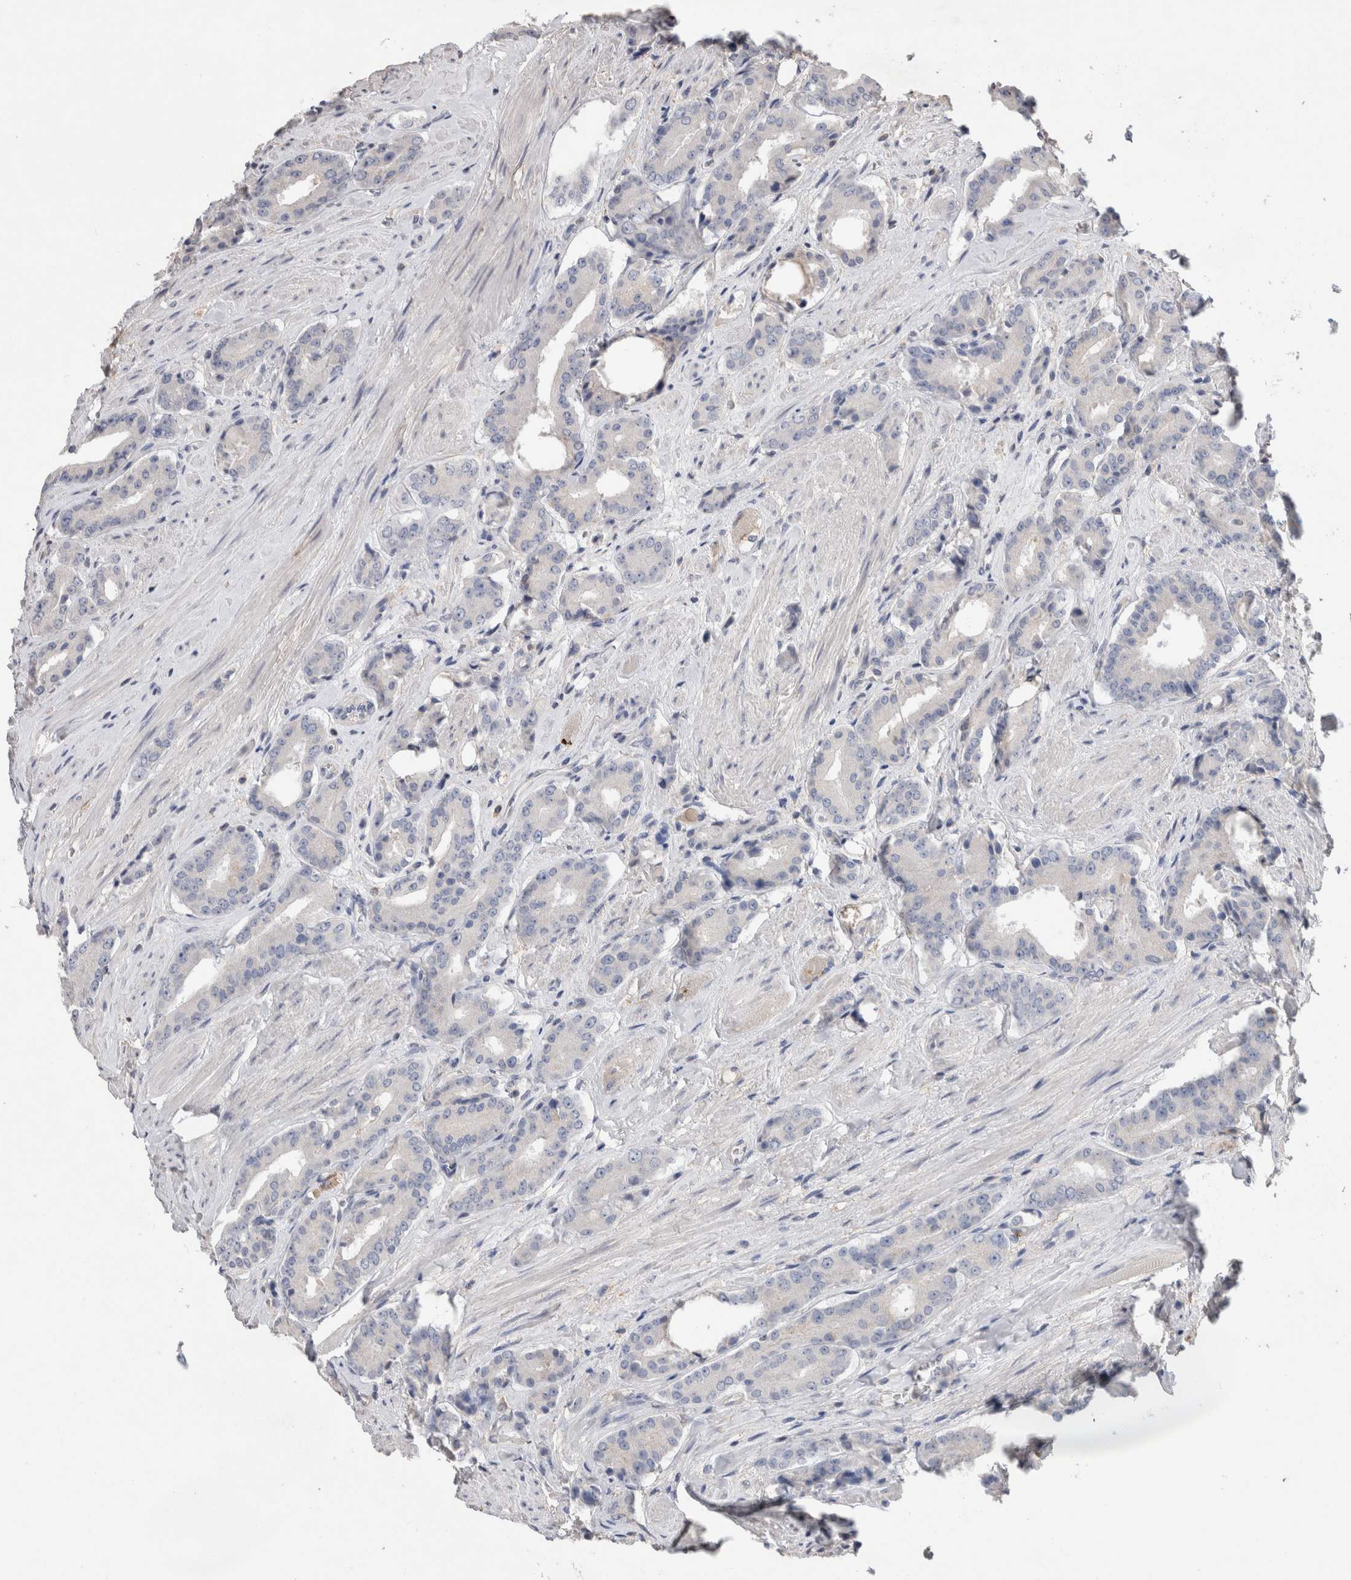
{"staining": {"intensity": "negative", "quantity": "none", "location": "none"}, "tissue": "prostate cancer", "cell_type": "Tumor cells", "image_type": "cancer", "snomed": [{"axis": "morphology", "description": "Adenocarcinoma, High grade"}, {"axis": "topography", "description": "Prostate"}], "caption": "Immunohistochemistry micrograph of neoplastic tissue: high-grade adenocarcinoma (prostate) stained with DAB (3,3'-diaminobenzidine) reveals no significant protein expression in tumor cells. Nuclei are stained in blue.", "gene": "TRIM5", "patient": {"sex": "male", "age": 71}}